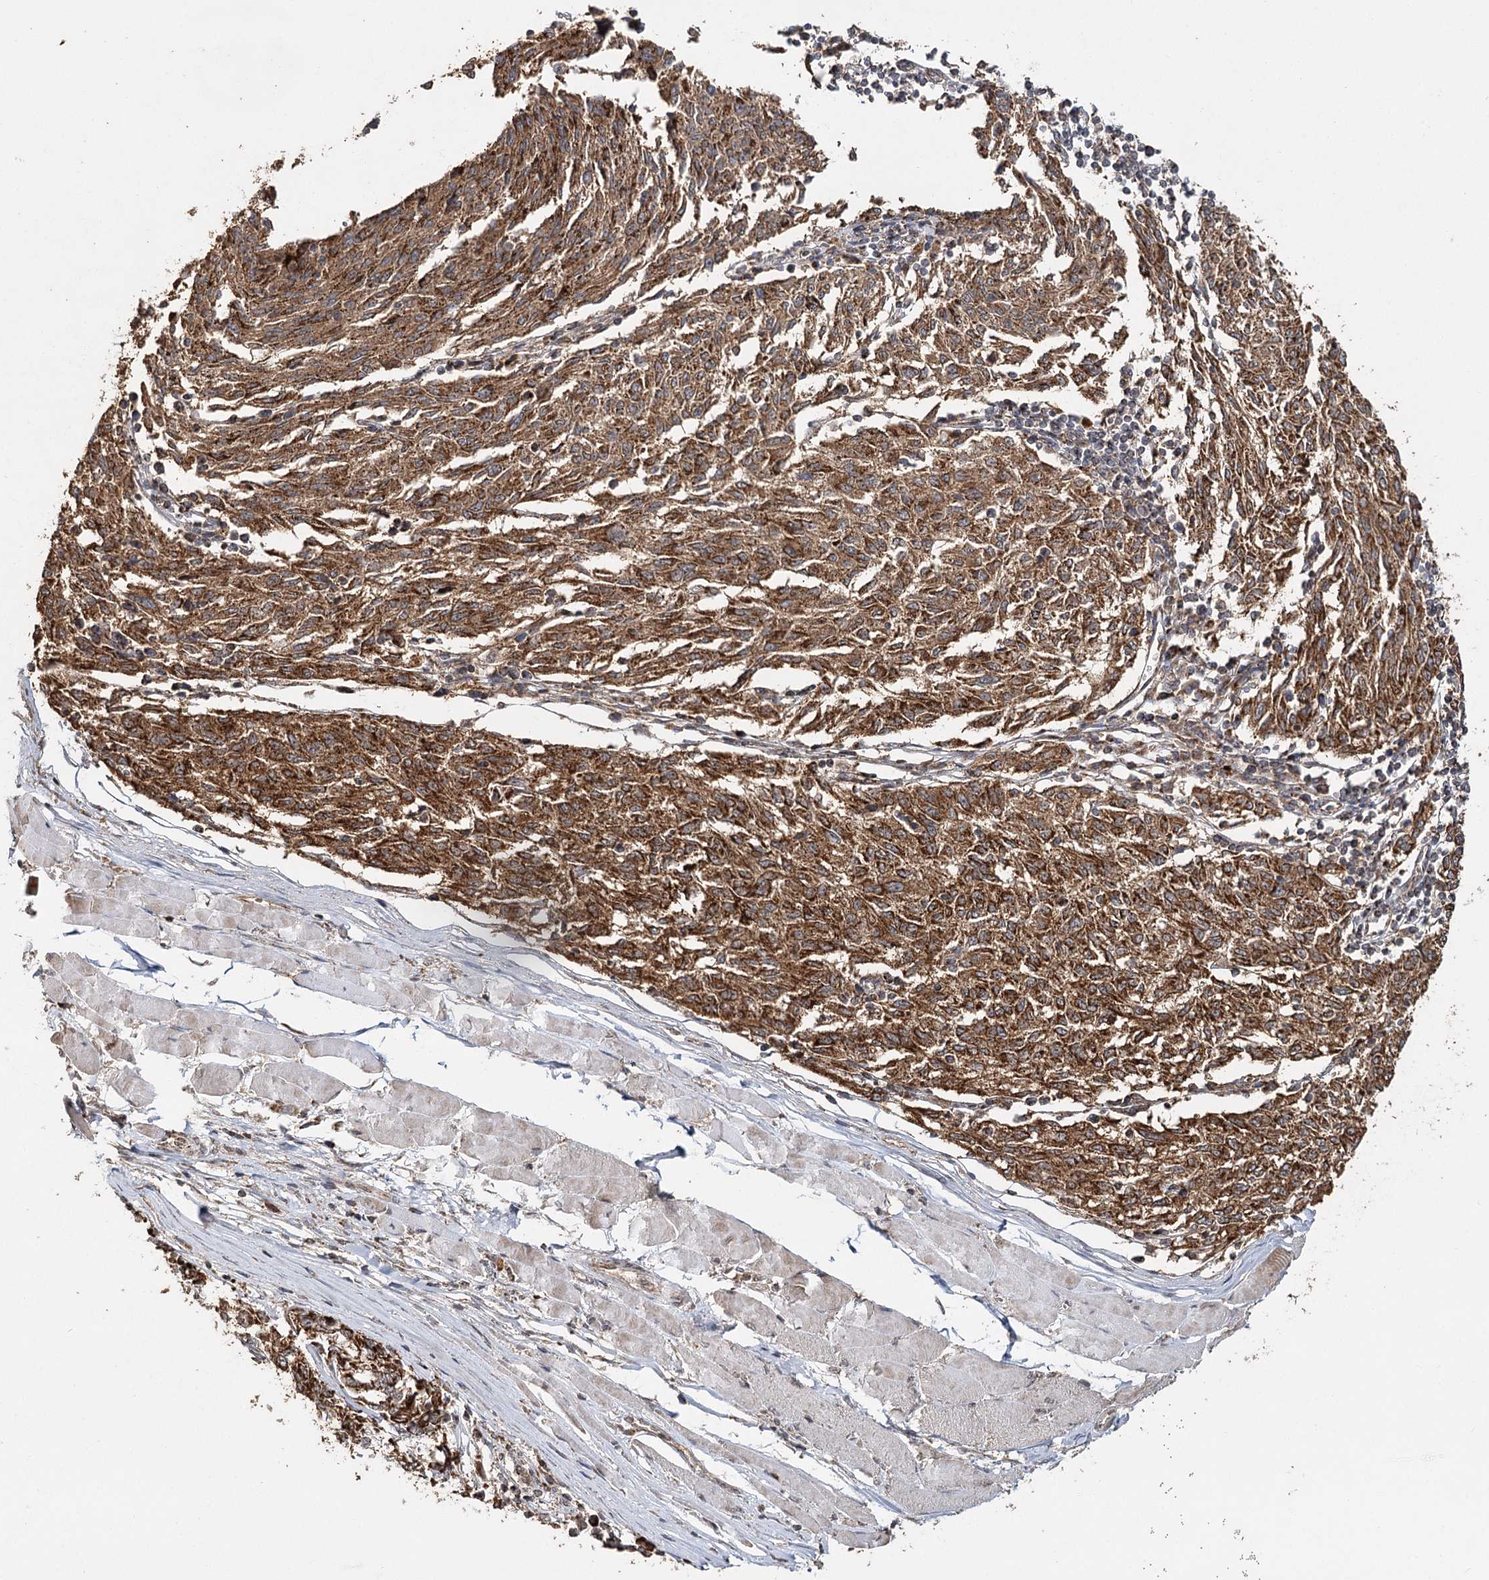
{"staining": {"intensity": "moderate", "quantity": ">75%", "location": "cytoplasmic/membranous"}, "tissue": "melanoma", "cell_type": "Tumor cells", "image_type": "cancer", "snomed": [{"axis": "morphology", "description": "Malignant melanoma, NOS"}, {"axis": "topography", "description": "Skin"}], "caption": "A brown stain highlights moderate cytoplasmic/membranous positivity of a protein in human melanoma tumor cells. The staining was performed using DAB, with brown indicating positive protein expression. Nuclei are stained blue with hematoxylin.", "gene": "ZNRF3", "patient": {"sex": "female", "age": 72}}